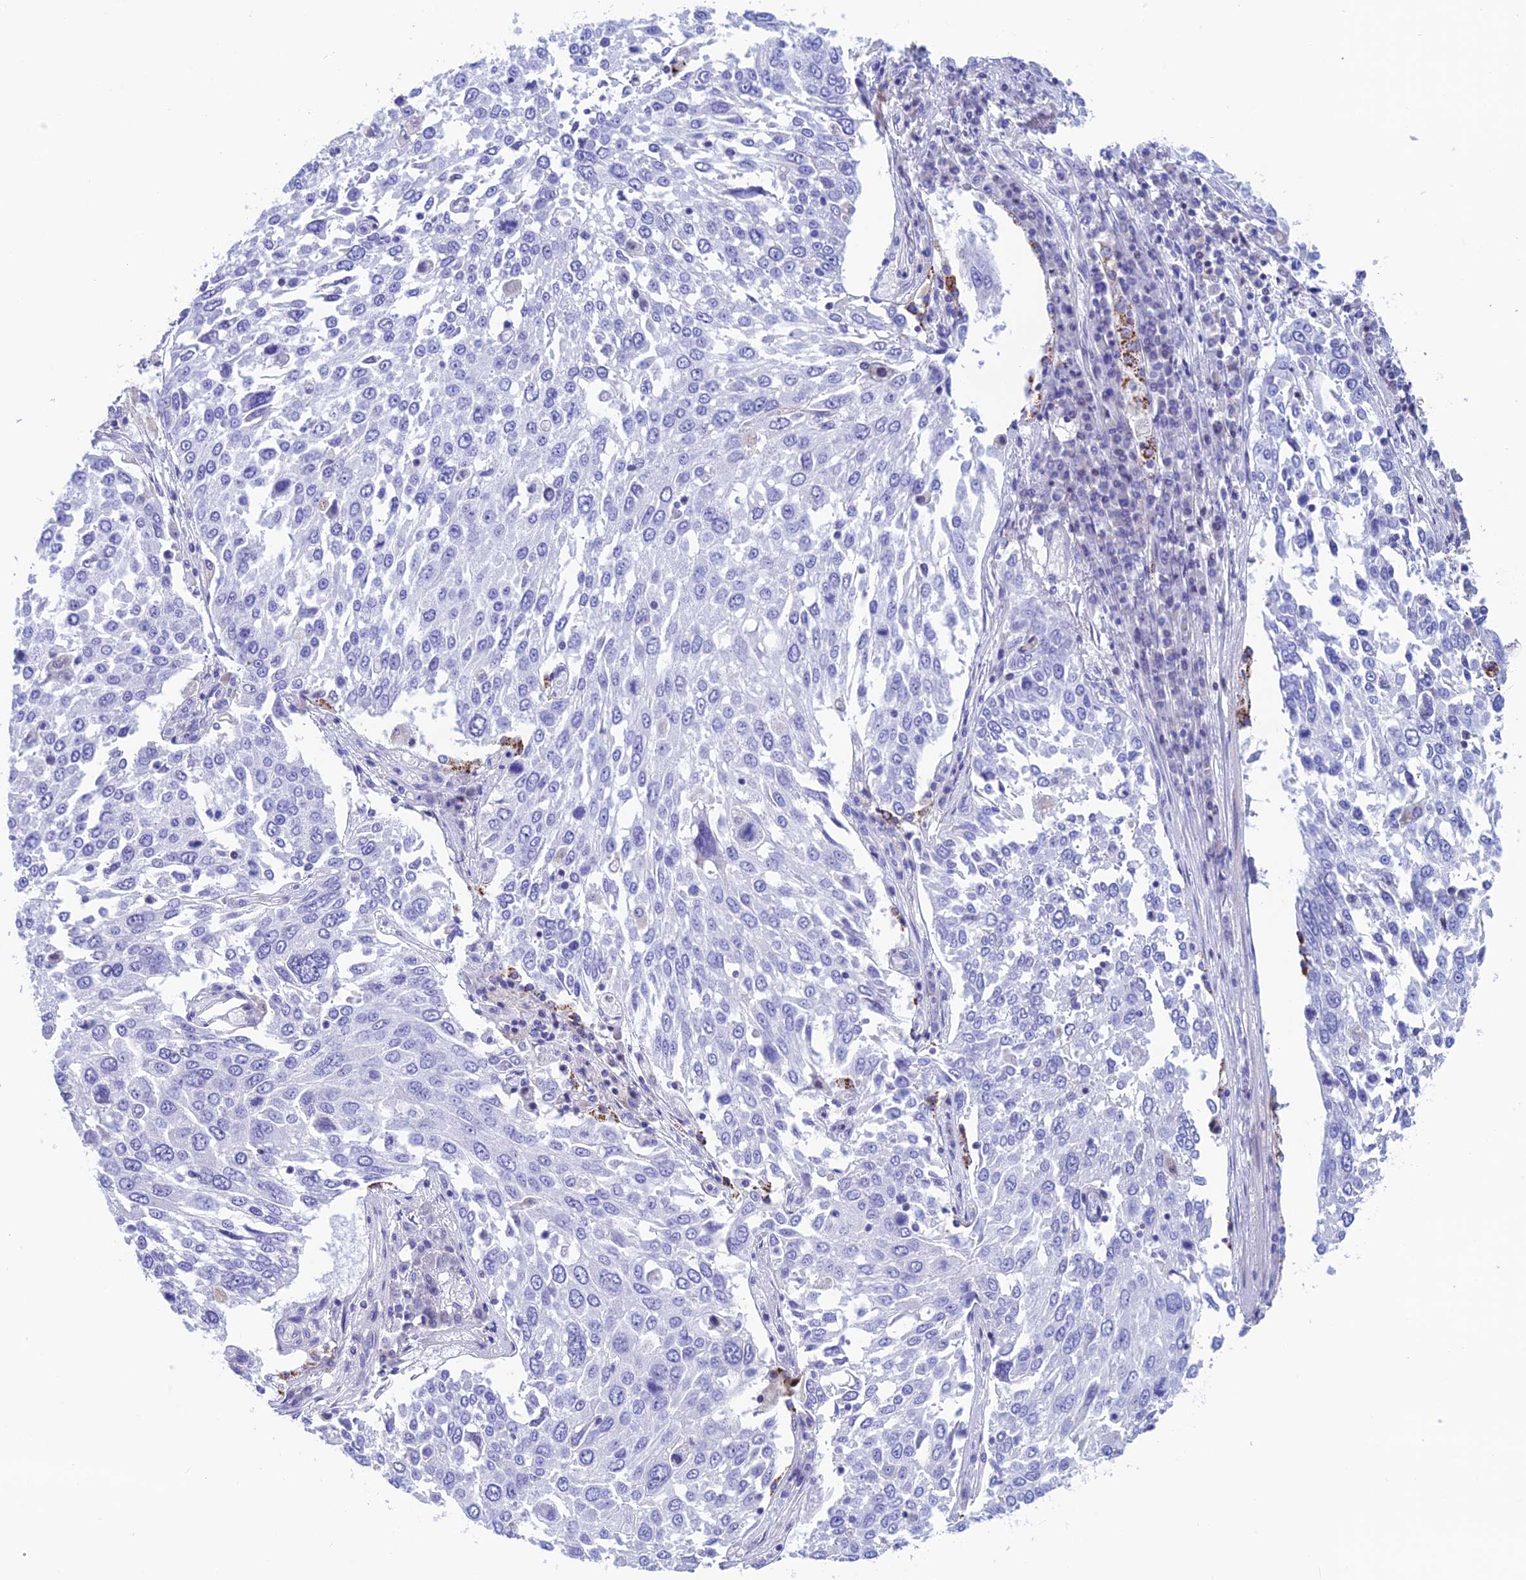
{"staining": {"intensity": "negative", "quantity": "none", "location": "none"}, "tissue": "lung cancer", "cell_type": "Tumor cells", "image_type": "cancer", "snomed": [{"axis": "morphology", "description": "Squamous cell carcinoma, NOS"}, {"axis": "topography", "description": "Lung"}], "caption": "This is a histopathology image of immunohistochemistry (IHC) staining of squamous cell carcinoma (lung), which shows no positivity in tumor cells. (DAB (3,3'-diaminobenzidine) IHC, high magnification).", "gene": "NXPE4", "patient": {"sex": "male", "age": 65}}